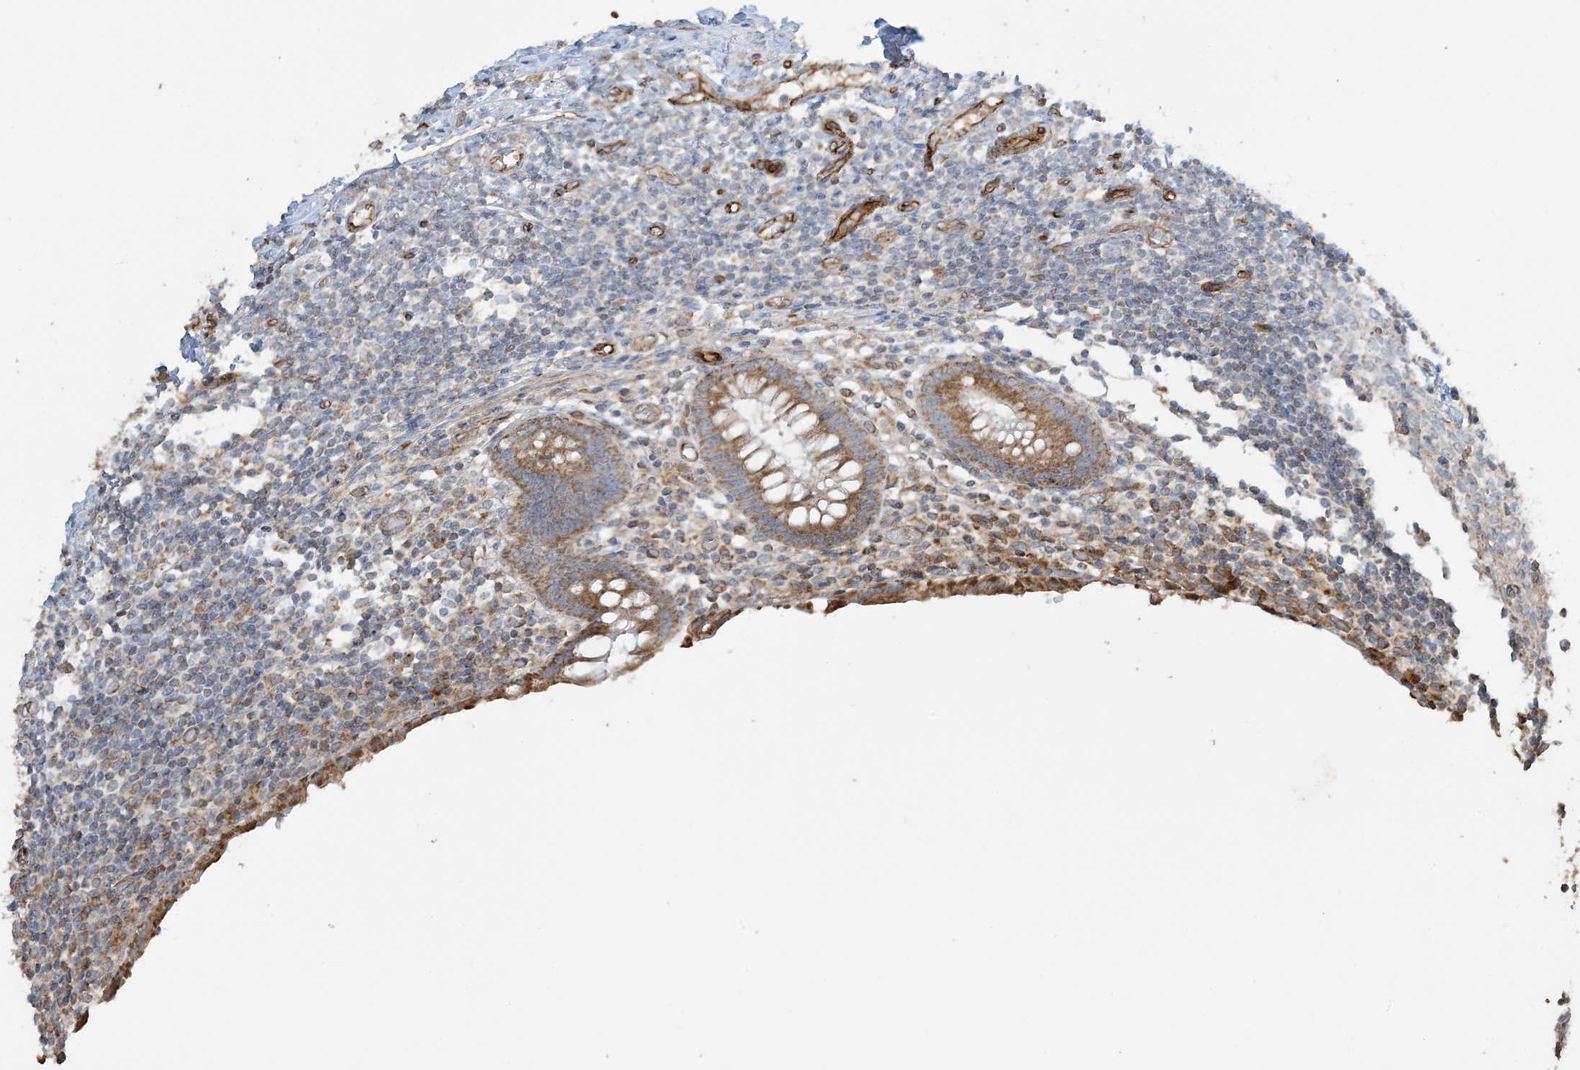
{"staining": {"intensity": "moderate", "quantity": ">75%", "location": "cytoplasmic/membranous"}, "tissue": "appendix", "cell_type": "Glandular cells", "image_type": "normal", "snomed": [{"axis": "morphology", "description": "Normal tissue, NOS"}, {"axis": "topography", "description": "Appendix"}], "caption": "The photomicrograph demonstrates immunohistochemical staining of benign appendix. There is moderate cytoplasmic/membranous positivity is seen in about >75% of glandular cells. The staining is performed using DAB brown chromogen to label protein expression. The nuclei are counter-stained blue using hematoxylin.", "gene": "AGA", "patient": {"sex": "female", "age": 17}}